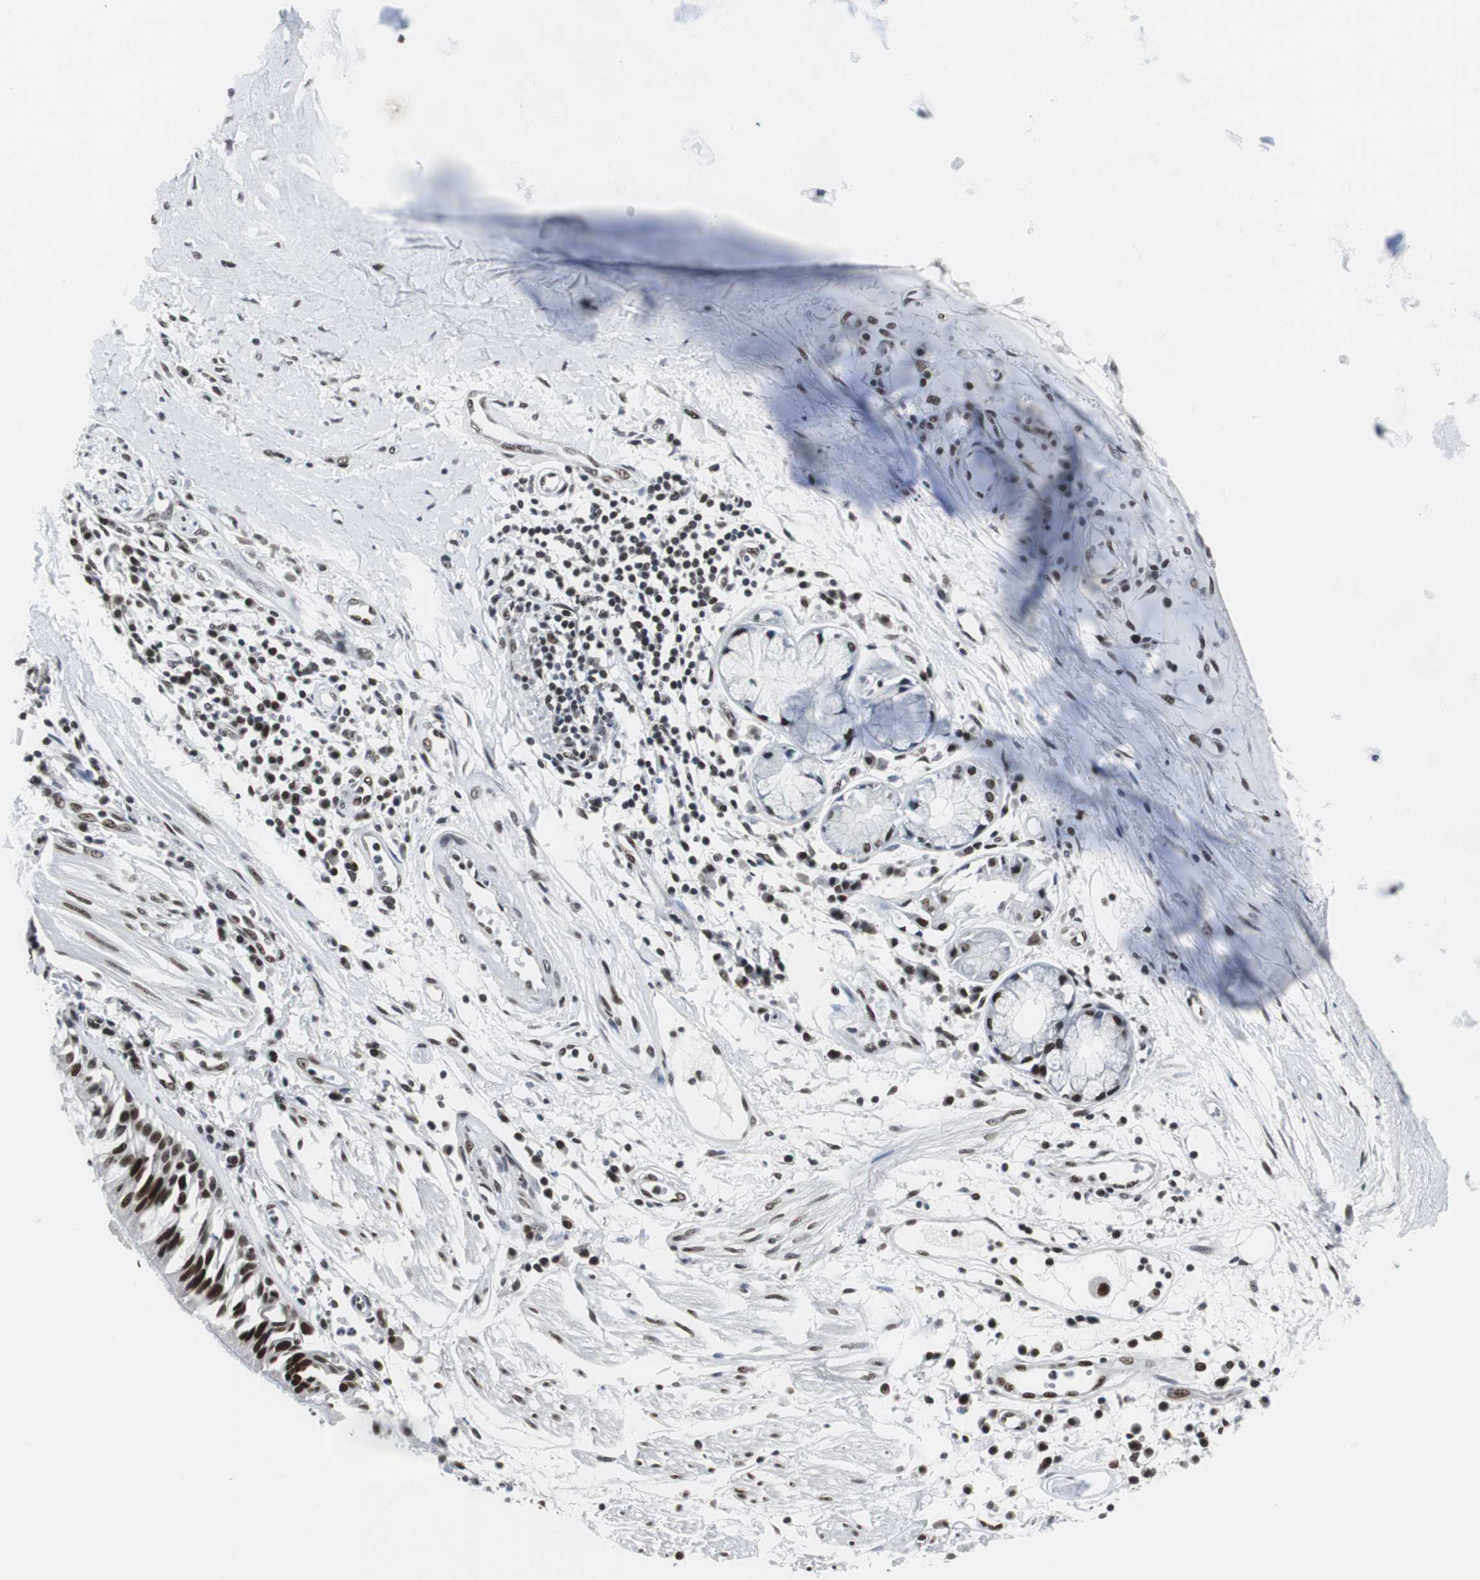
{"staining": {"intensity": "moderate", "quantity": ">75%", "location": "nuclear"}, "tissue": "adipose tissue", "cell_type": "Adipocytes", "image_type": "normal", "snomed": [{"axis": "morphology", "description": "Normal tissue, NOS"}, {"axis": "morphology", "description": "Adenocarcinoma, NOS"}, {"axis": "topography", "description": "Cartilage tissue"}, {"axis": "topography", "description": "Bronchus"}, {"axis": "topography", "description": "Lung"}], "caption": "Normal adipose tissue was stained to show a protein in brown. There is medium levels of moderate nuclear expression in approximately >75% of adipocytes.", "gene": "XRCC1", "patient": {"sex": "female", "age": 67}}